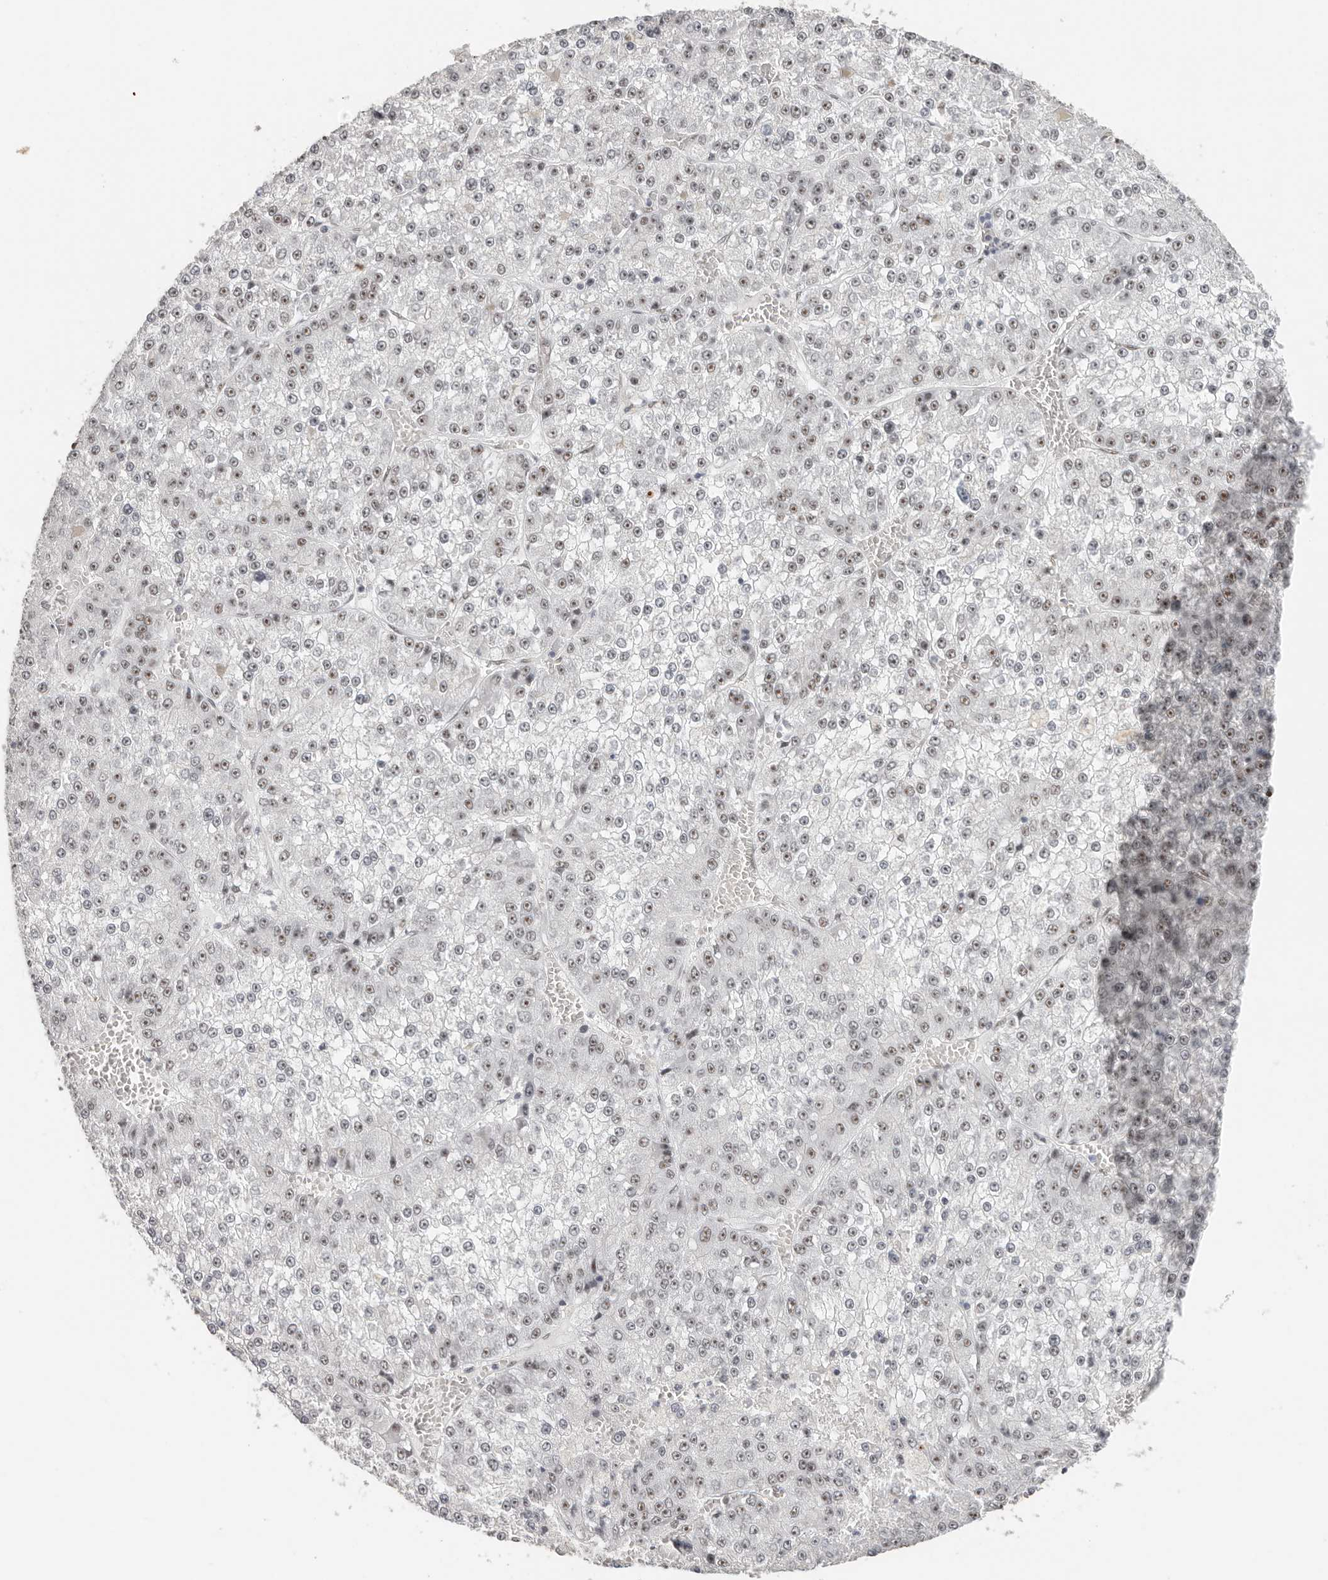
{"staining": {"intensity": "weak", "quantity": "<25%", "location": "nuclear"}, "tissue": "liver cancer", "cell_type": "Tumor cells", "image_type": "cancer", "snomed": [{"axis": "morphology", "description": "Carcinoma, Hepatocellular, NOS"}, {"axis": "topography", "description": "Liver"}], "caption": "Immunohistochemistry (IHC) histopathology image of neoplastic tissue: liver cancer stained with DAB (3,3'-diaminobenzidine) exhibits no significant protein expression in tumor cells. (Brightfield microscopy of DAB immunohistochemistry (IHC) at high magnification).", "gene": "LARP7", "patient": {"sex": "female", "age": 73}}